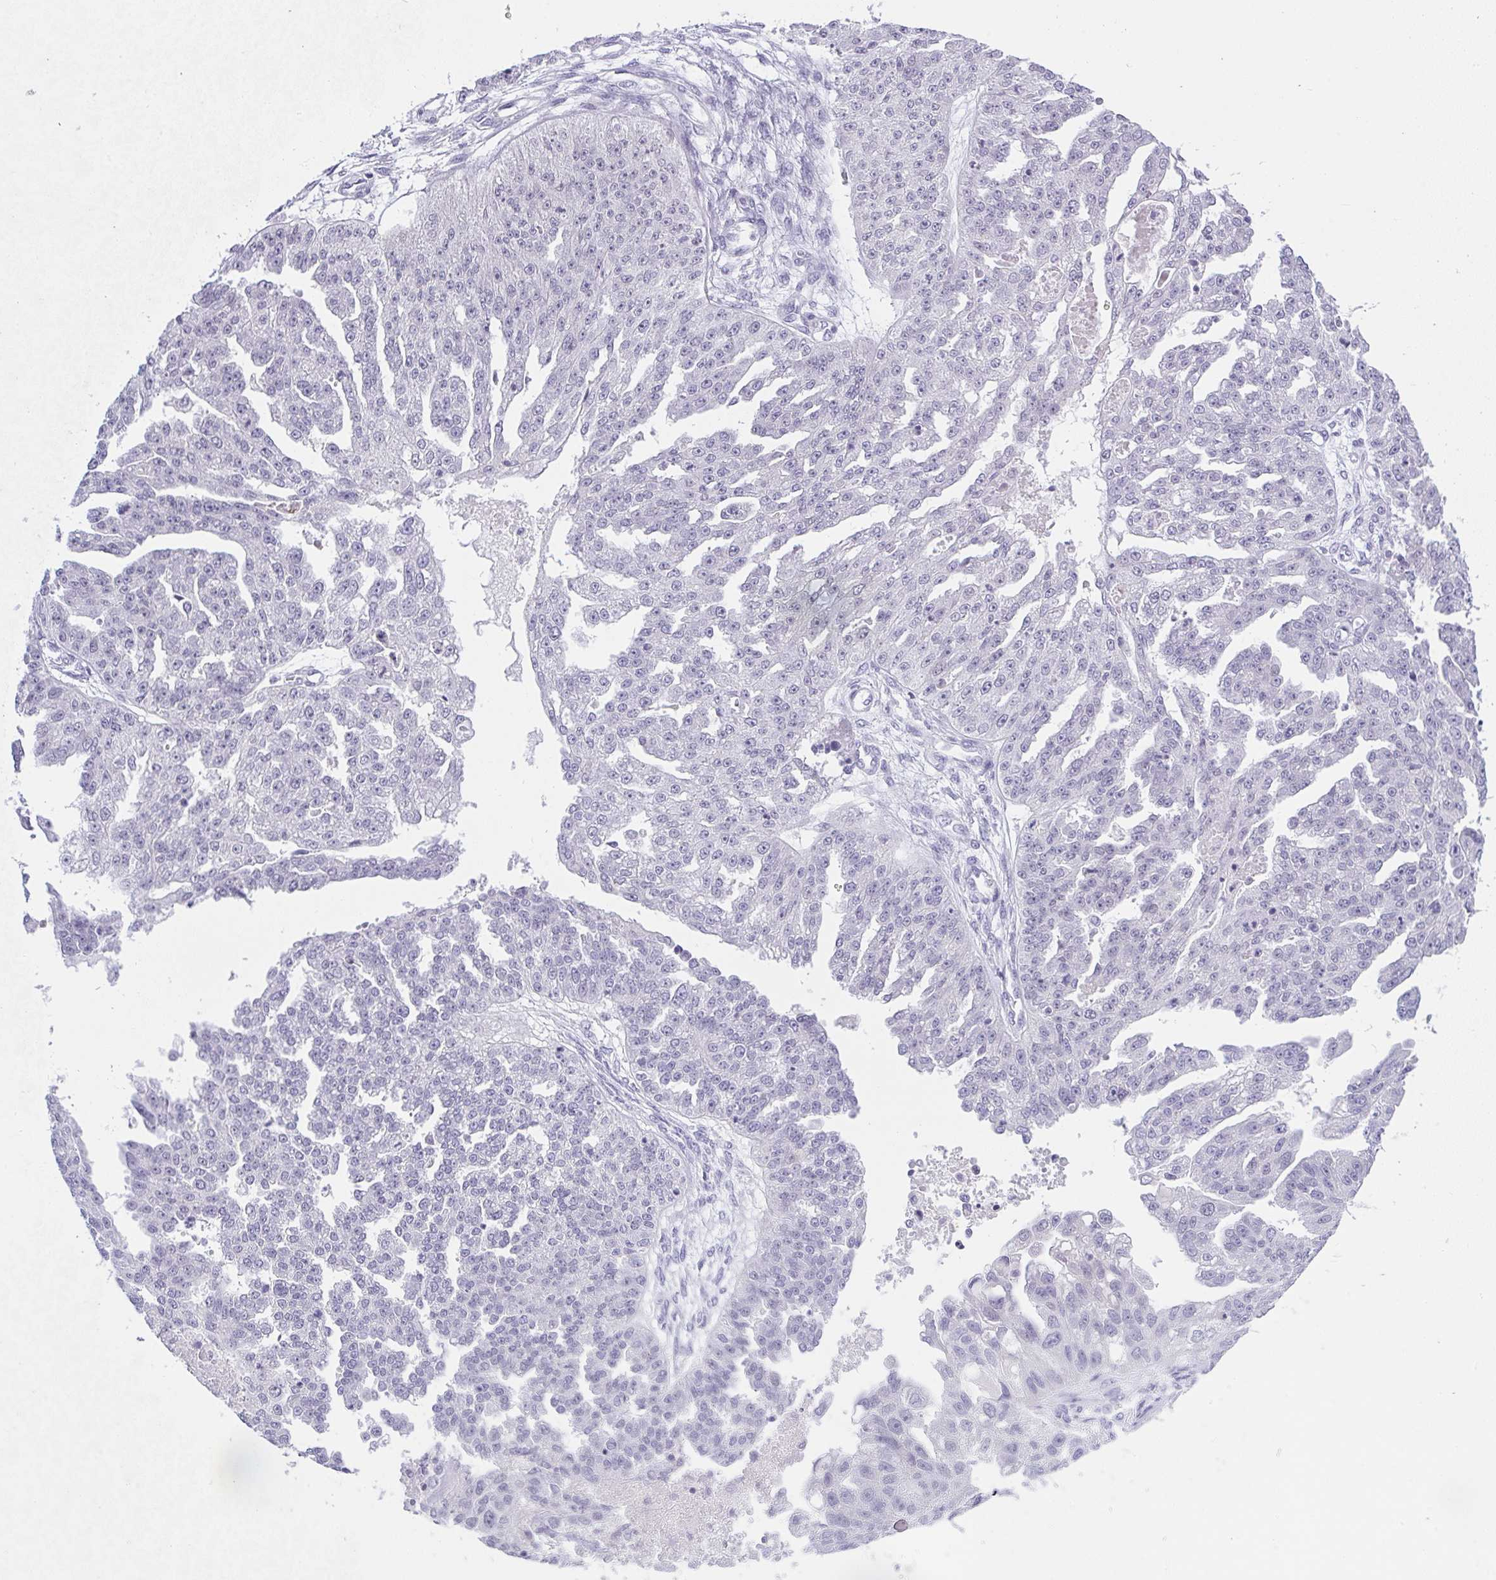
{"staining": {"intensity": "negative", "quantity": "none", "location": "none"}, "tissue": "ovarian cancer", "cell_type": "Tumor cells", "image_type": "cancer", "snomed": [{"axis": "morphology", "description": "Cystadenocarcinoma, serous, NOS"}, {"axis": "topography", "description": "Ovary"}], "caption": "This is a histopathology image of immunohistochemistry staining of ovarian cancer, which shows no staining in tumor cells.", "gene": "CACNA1S", "patient": {"sex": "female", "age": 58}}